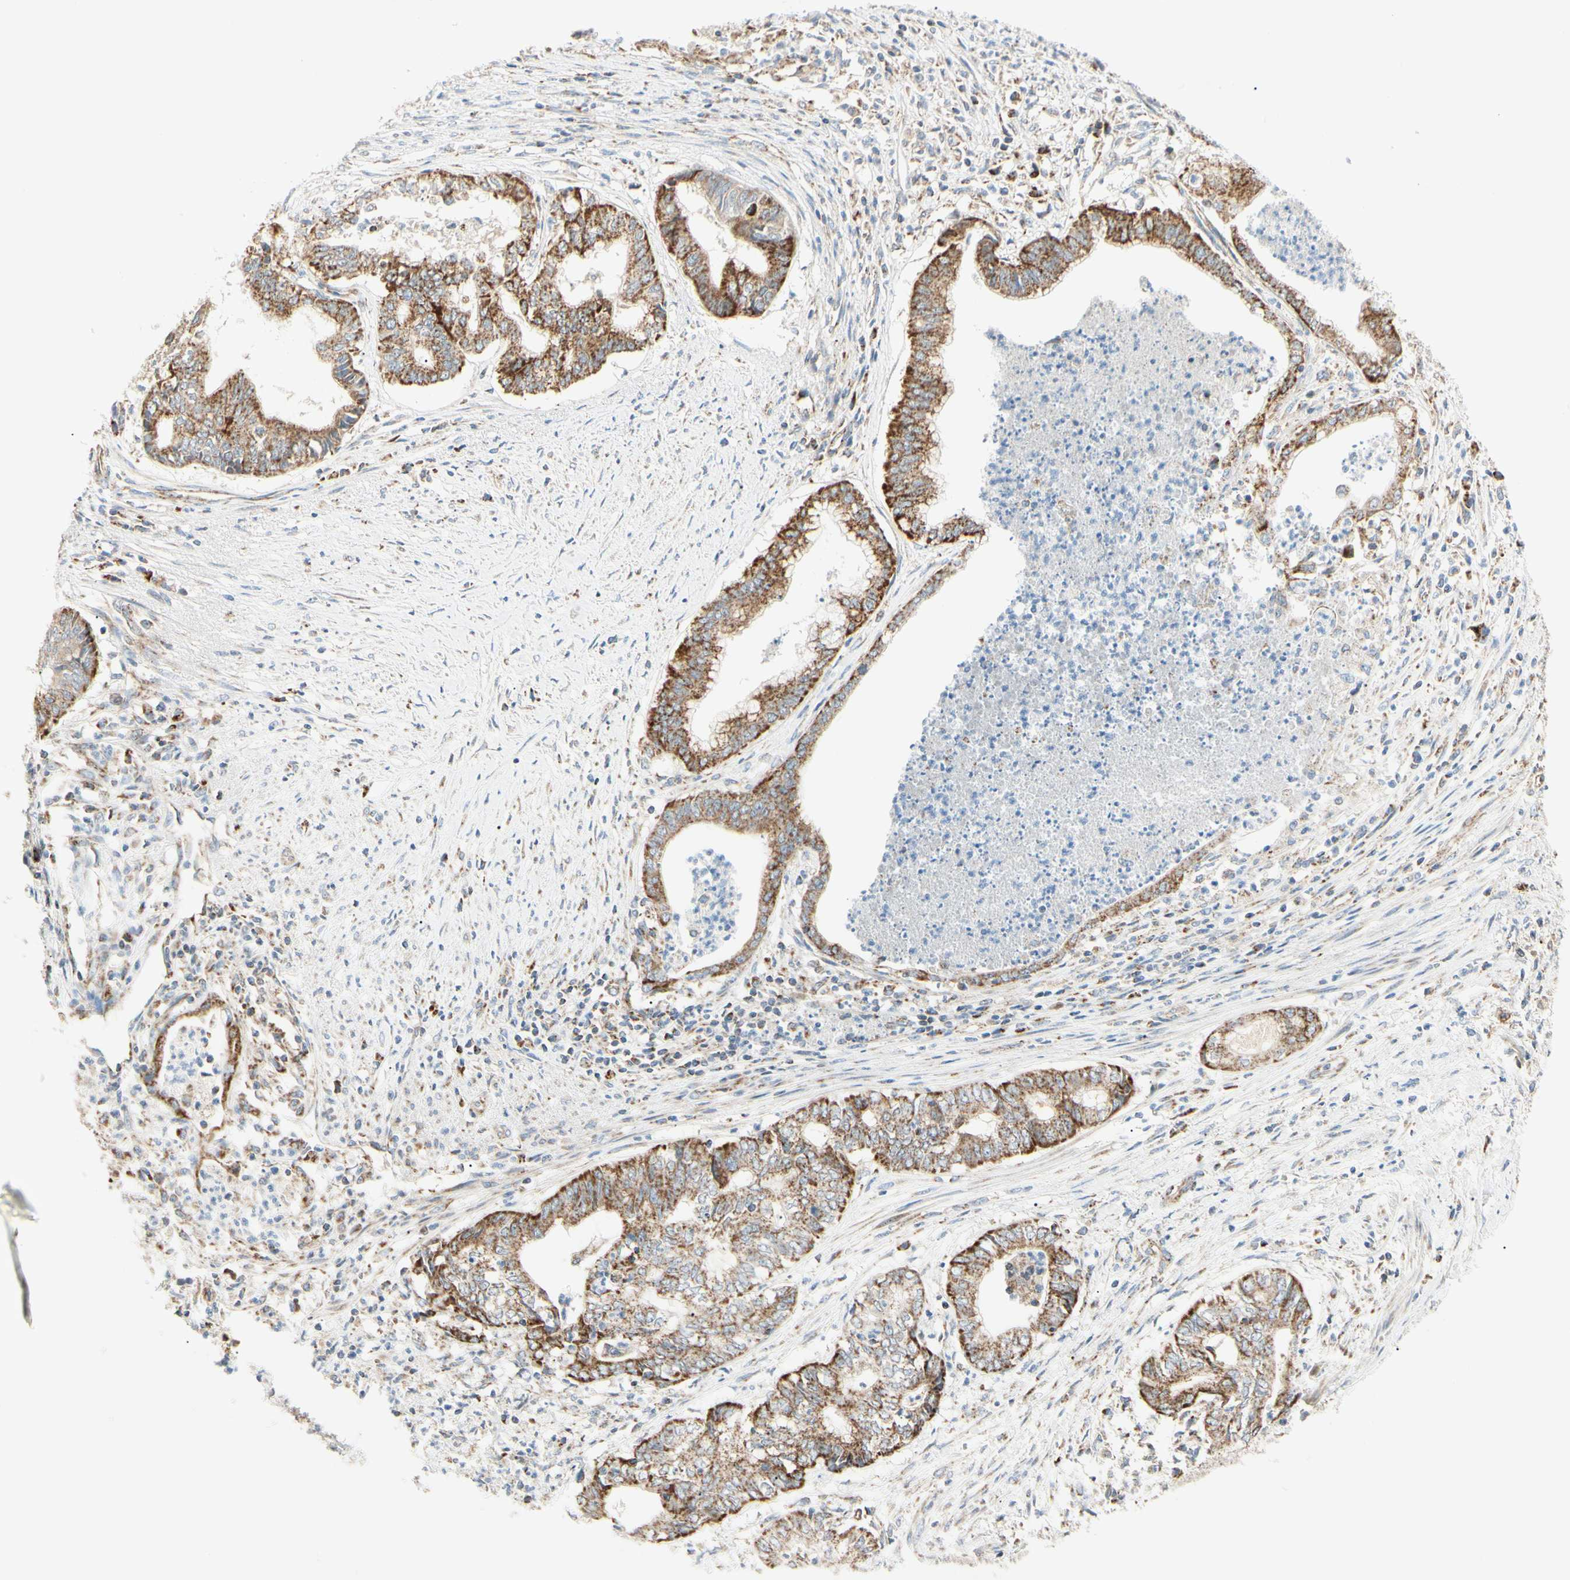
{"staining": {"intensity": "strong", "quantity": ">75%", "location": "cytoplasmic/membranous"}, "tissue": "endometrial cancer", "cell_type": "Tumor cells", "image_type": "cancer", "snomed": [{"axis": "morphology", "description": "Necrosis, NOS"}, {"axis": "morphology", "description": "Adenocarcinoma, NOS"}, {"axis": "topography", "description": "Endometrium"}], "caption": "An IHC photomicrograph of neoplastic tissue is shown. Protein staining in brown shows strong cytoplasmic/membranous positivity in endometrial adenocarcinoma within tumor cells.", "gene": "TBC1D10A", "patient": {"sex": "female", "age": 79}}